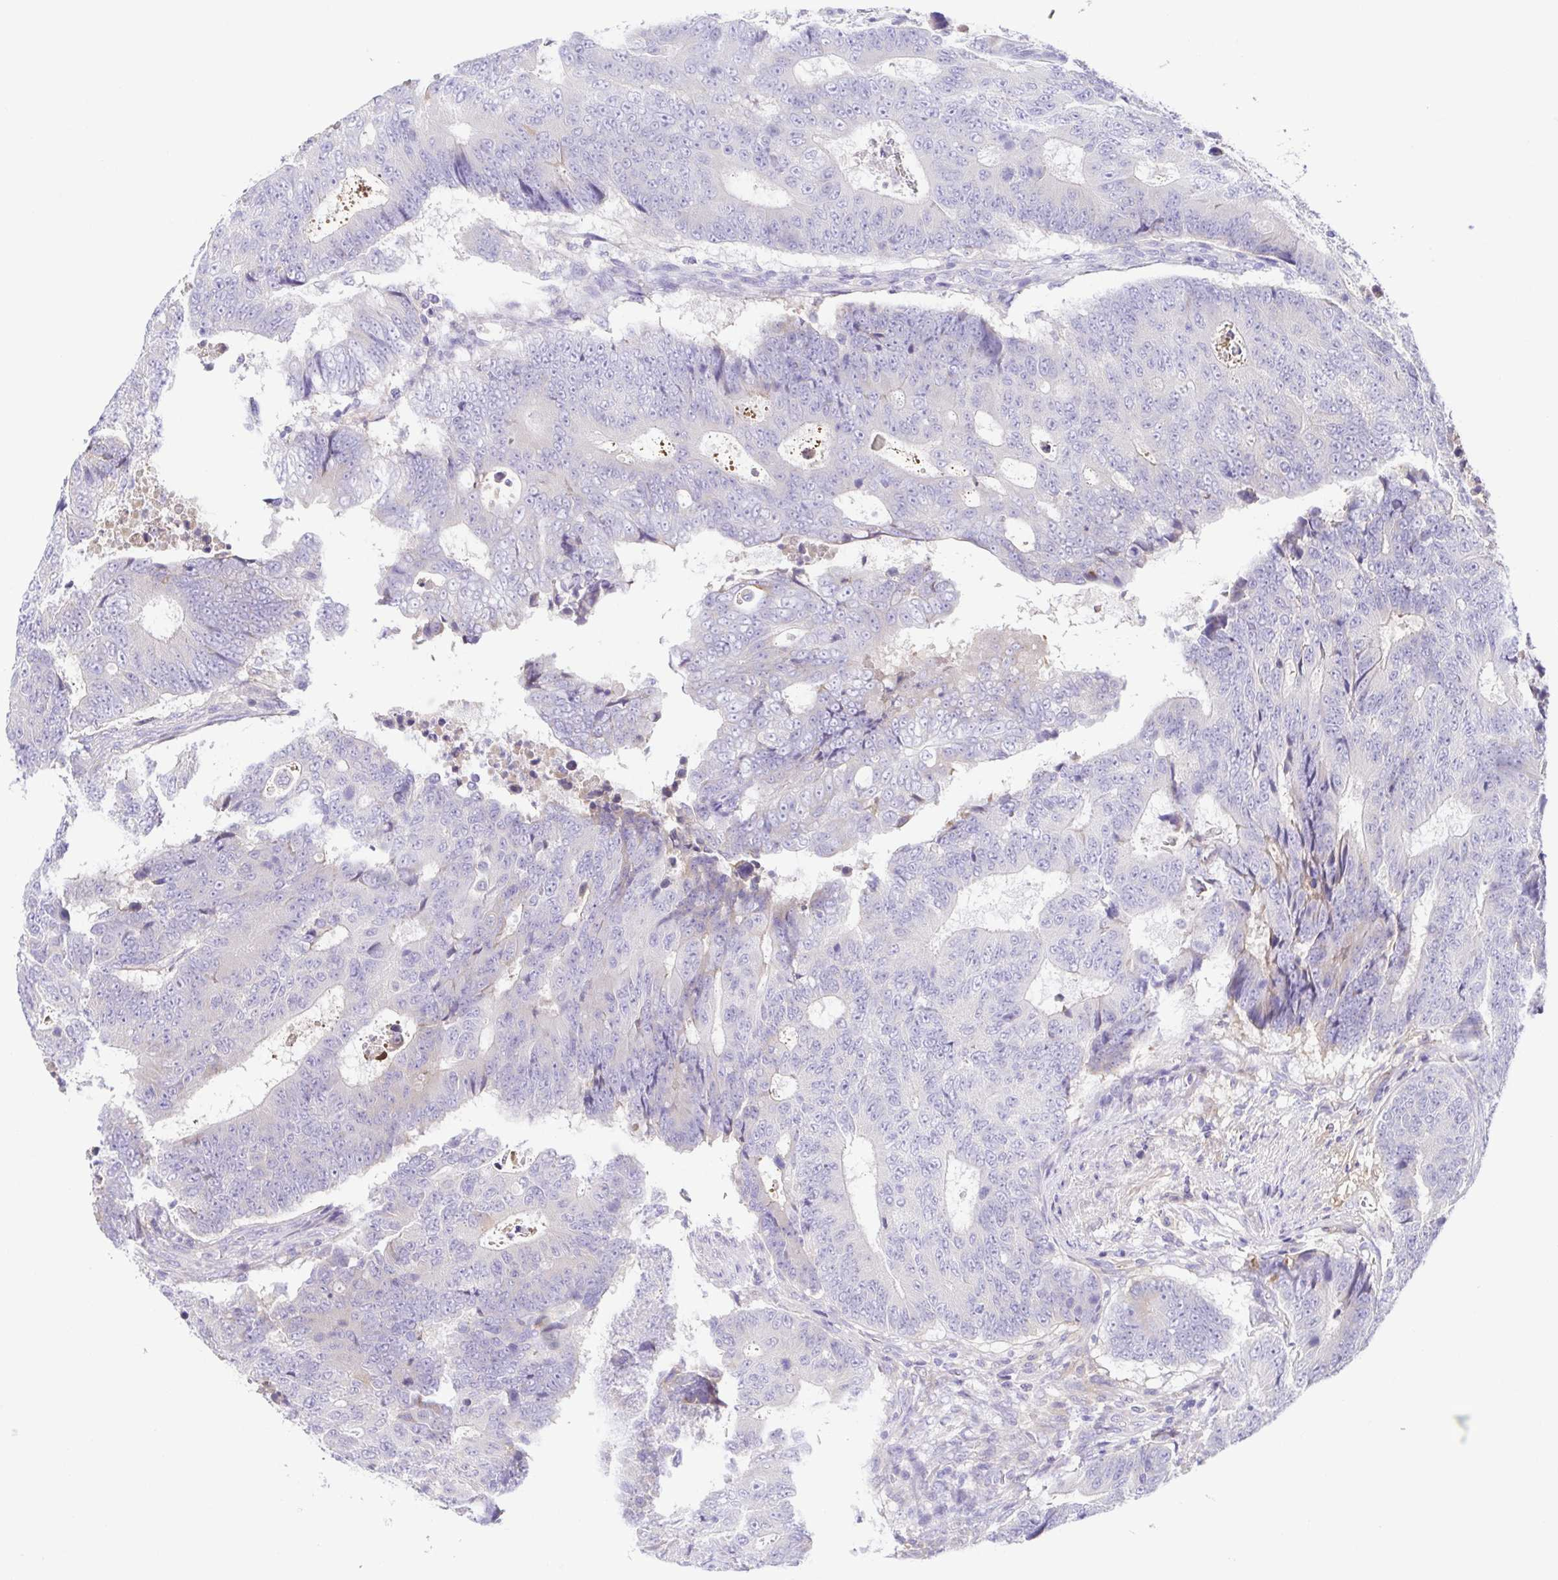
{"staining": {"intensity": "negative", "quantity": "none", "location": "none"}, "tissue": "colorectal cancer", "cell_type": "Tumor cells", "image_type": "cancer", "snomed": [{"axis": "morphology", "description": "Adenocarcinoma, NOS"}, {"axis": "topography", "description": "Colon"}], "caption": "A micrograph of colorectal cancer stained for a protein reveals no brown staining in tumor cells.", "gene": "A1BG", "patient": {"sex": "female", "age": 48}}